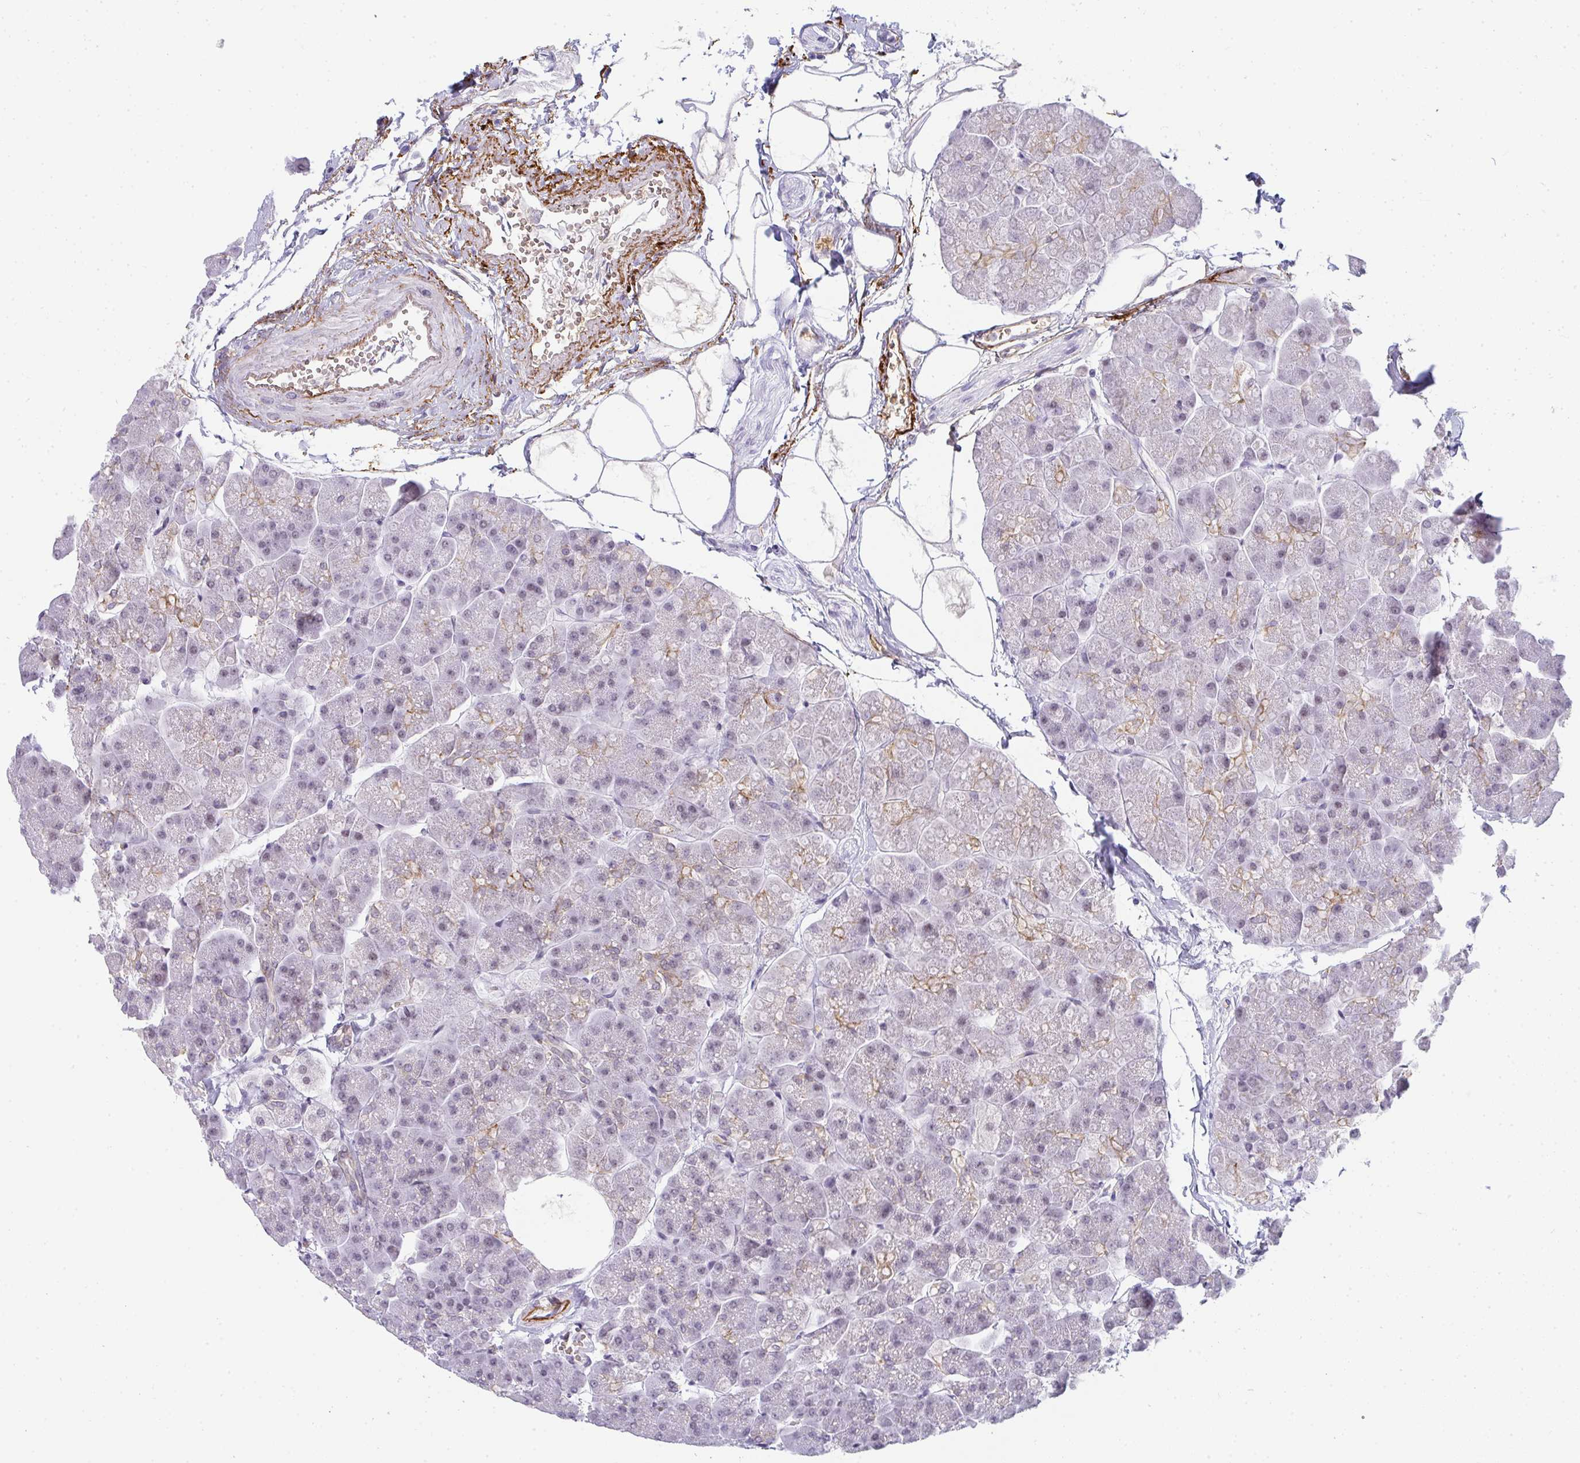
{"staining": {"intensity": "weak", "quantity": "<25%", "location": "cytoplasmic/membranous,nuclear"}, "tissue": "pancreas", "cell_type": "Exocrine glandular cells", "image_type": "normal", "snomed": [{"axis": "morphology", "description": "Normal tissue, NOS"}, {"axis": "topography", "description": "Pancreas"}, {"axis": "topography", "description": "Peripheral nerve tissue"}], "caption": "Histopathology image shows no protein expression in exocrine glandular cells of unremarkable pancreas. The staining is performed using DAB brown chromogen with nuclei counter-stained in using hematoxylin.", "gene": "TNMD", "patient": {"sex": "male", "age": 54}}